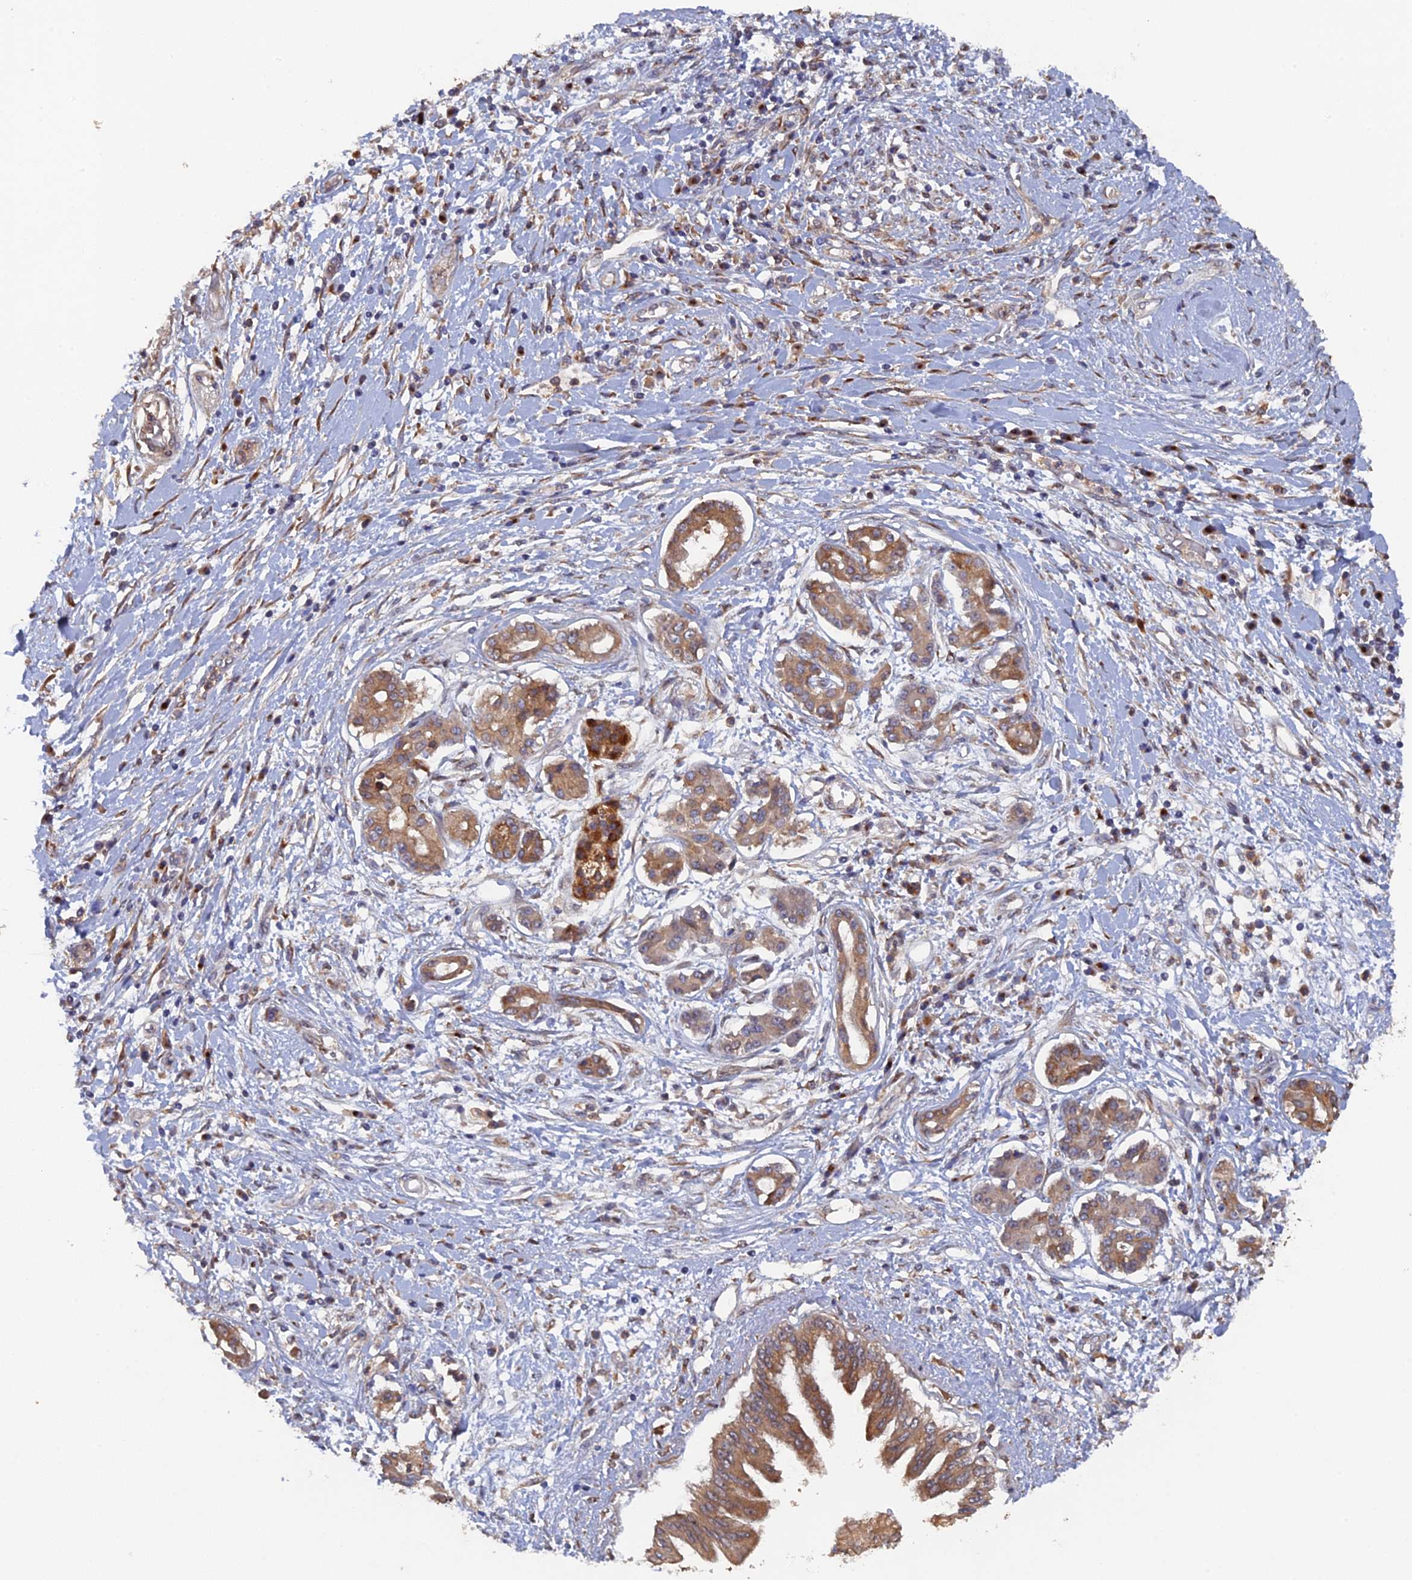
{"staining": {"intensity": "moderate", "quantity": ">75%", "location": "cytoplasmic/membranous"}, "tissue": "pancreatic cancer", "cell_type": "Tumor cells", "image_type": "cancer", "snomed": [{"axis": "morphology", "description": "Adenocarcinoma, NOS"}, {"axis": "topography", "description": "Pancreas"}], "caption": "Pancreatic cancer (adenocarcinoma) was stained to show a protein in brown. There is medium levels of moderate cytoplasmic/membranous staining in about >75% of tumor cells.", "gene": "VPS37C", "patient": {"sex": "female", "age": 56}}